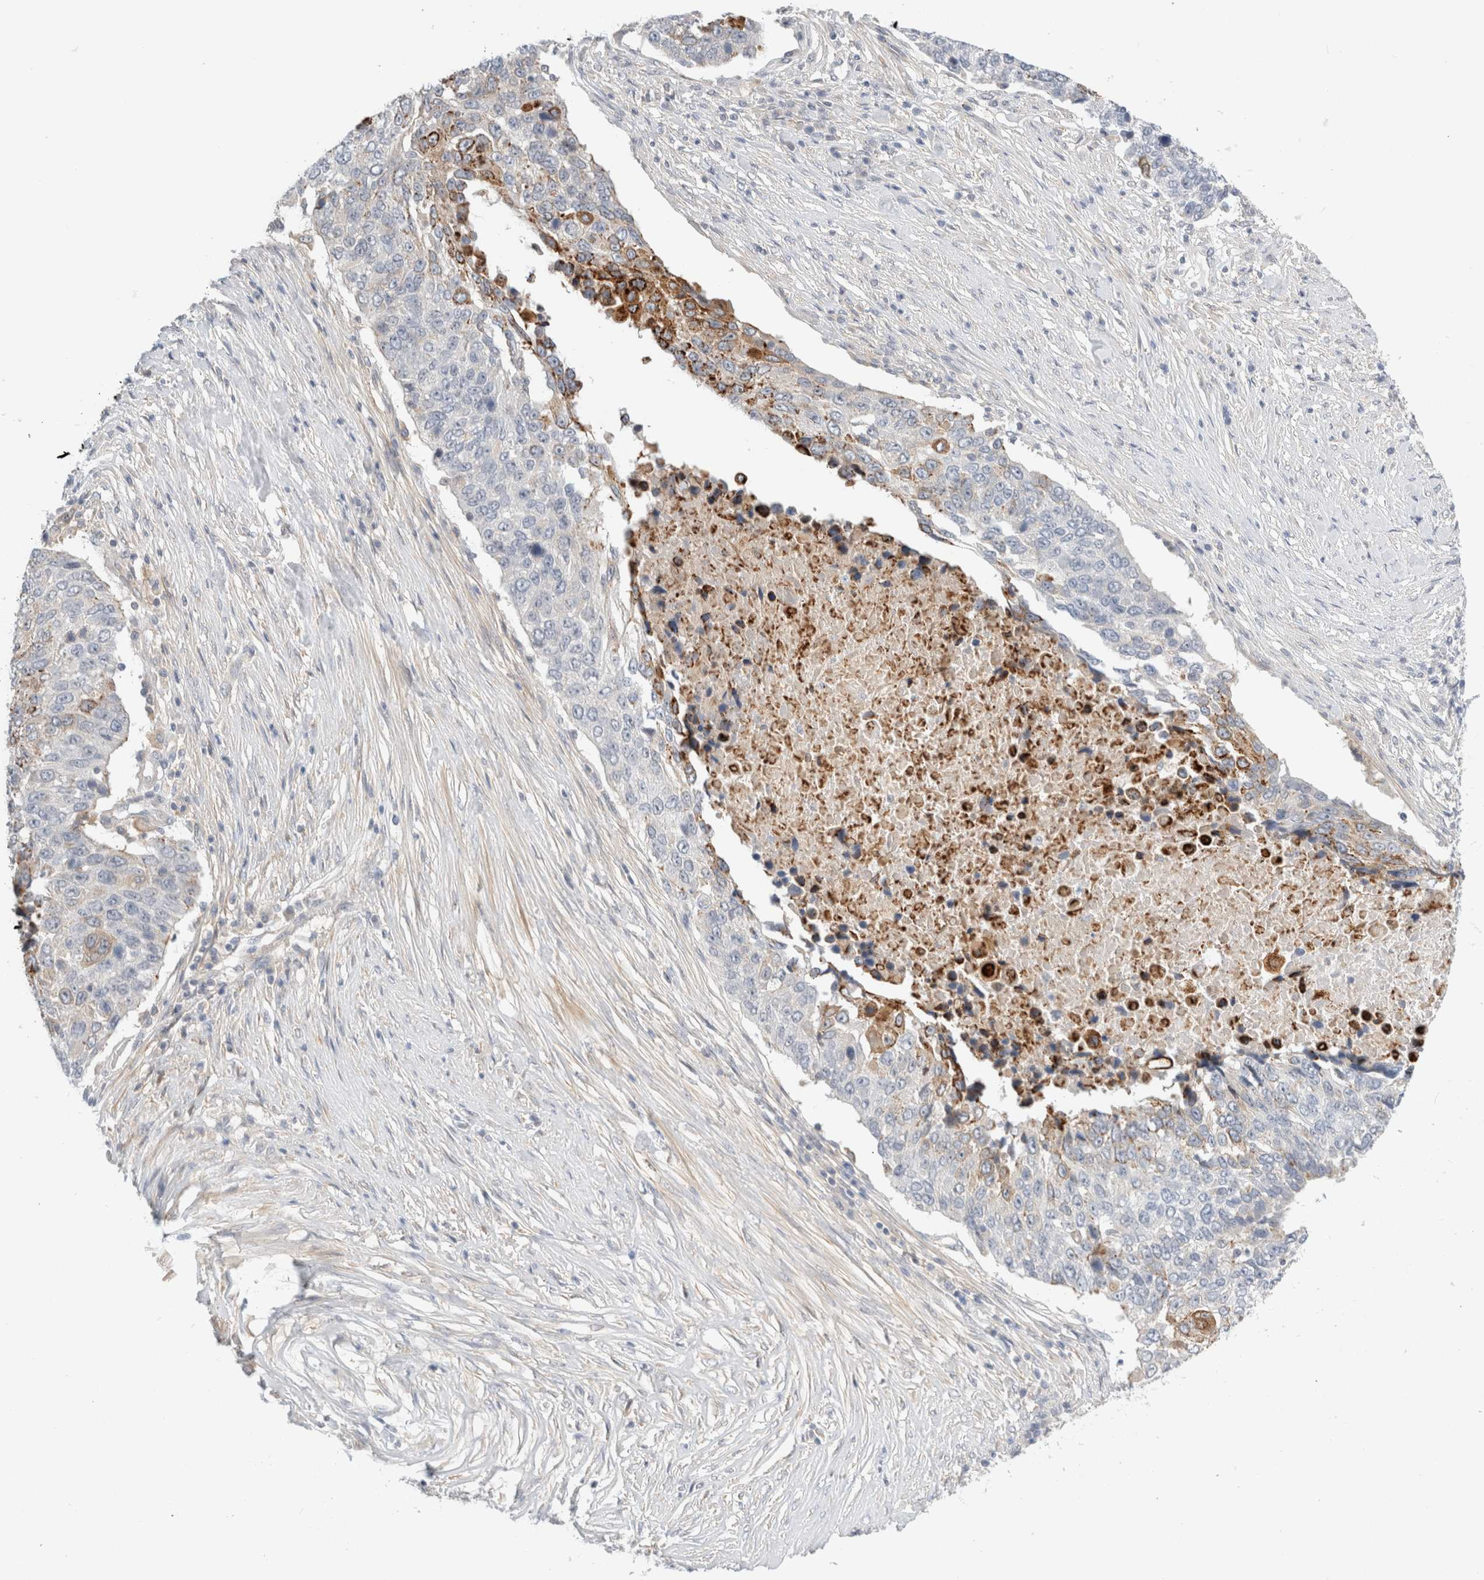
{"staining": {"intensity": "strong", "quantity": "25%-75%", "location": "cytoplasmic/membranous"}, "tissue": "lung cancer", "cell_type": "Tumor cells", "image_type": "cancer", "snomed": [{"axis": "morphology", "description": "Squamous cell carcinoma, NOS"}, {"axis": "topography", "description": "Lung"}], "caption": "This is an image of immunohistochemistry (IHC) staining of lung cancer (squamous cell carcinoma), which shows strong expression in the cytoplasmic/membranous of tumor cells.", "gene": "SDR16C5", "patient": {"sex": "male", "age": 66}}